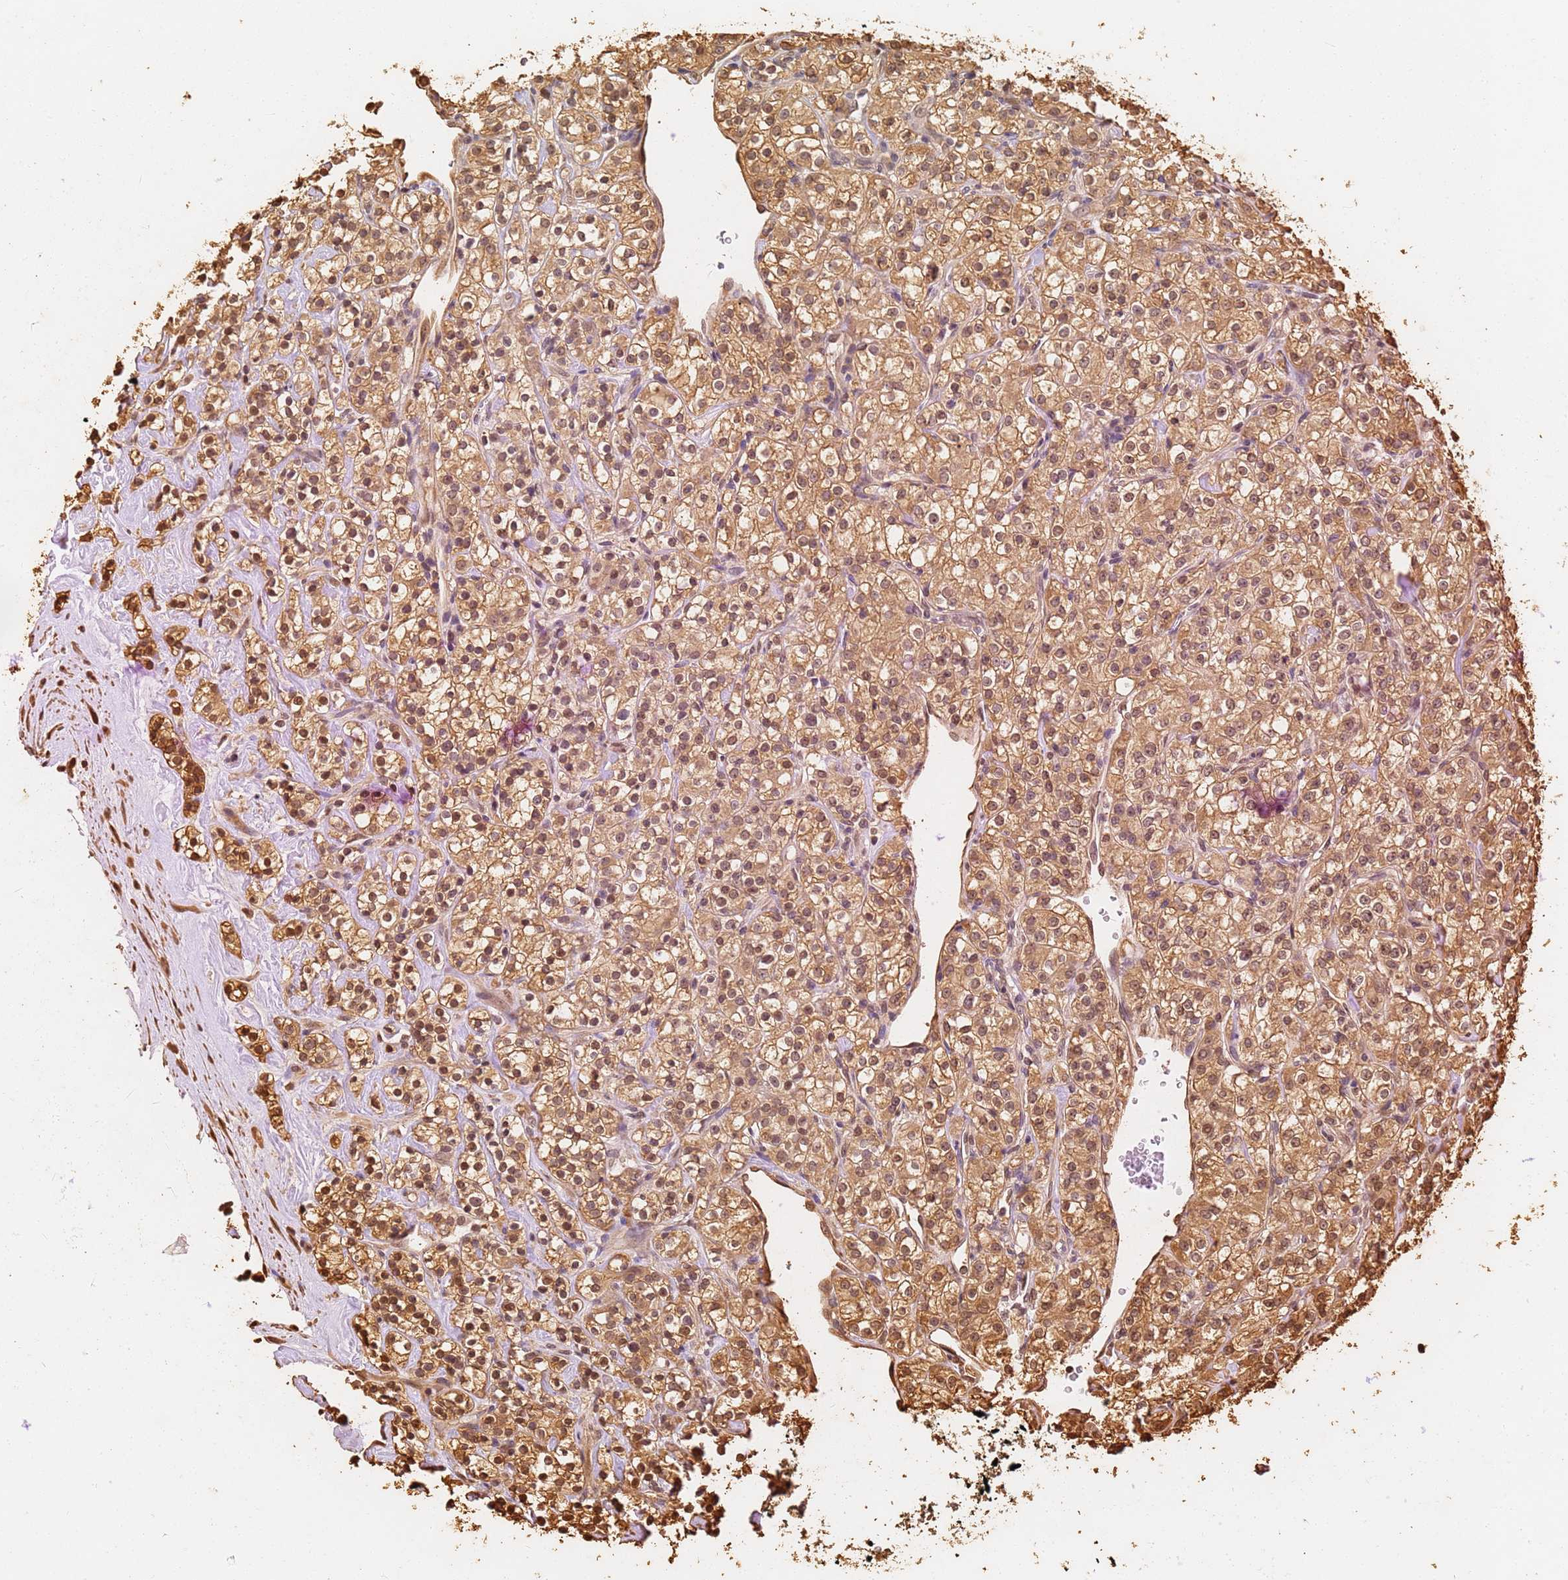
{"staining": {"intensity": "moderate", "quantity": ">75%", "location": "cytoplasmic/membranous,nuclear"}, "tissue": "renal cancer", "cell_type": "Tumor cells", "image_type": "cancer", "snomed": [{"axis": "morphology", "description": "Adenocarcinoma, NOS"}, {"axis": "topography", "description": "Kidney"}], "caption": "Immunohistochemistry (IHC) photomicrograph of human renal cancer (adenocarcinoma) stained for a protein (brown), which displays medium levels of moderate cytoplasmic/membranous and nuclear staining in about >75% of tumor cells.", "gene": "JAK2", "patient": {"sex": "male", "age": 77}}